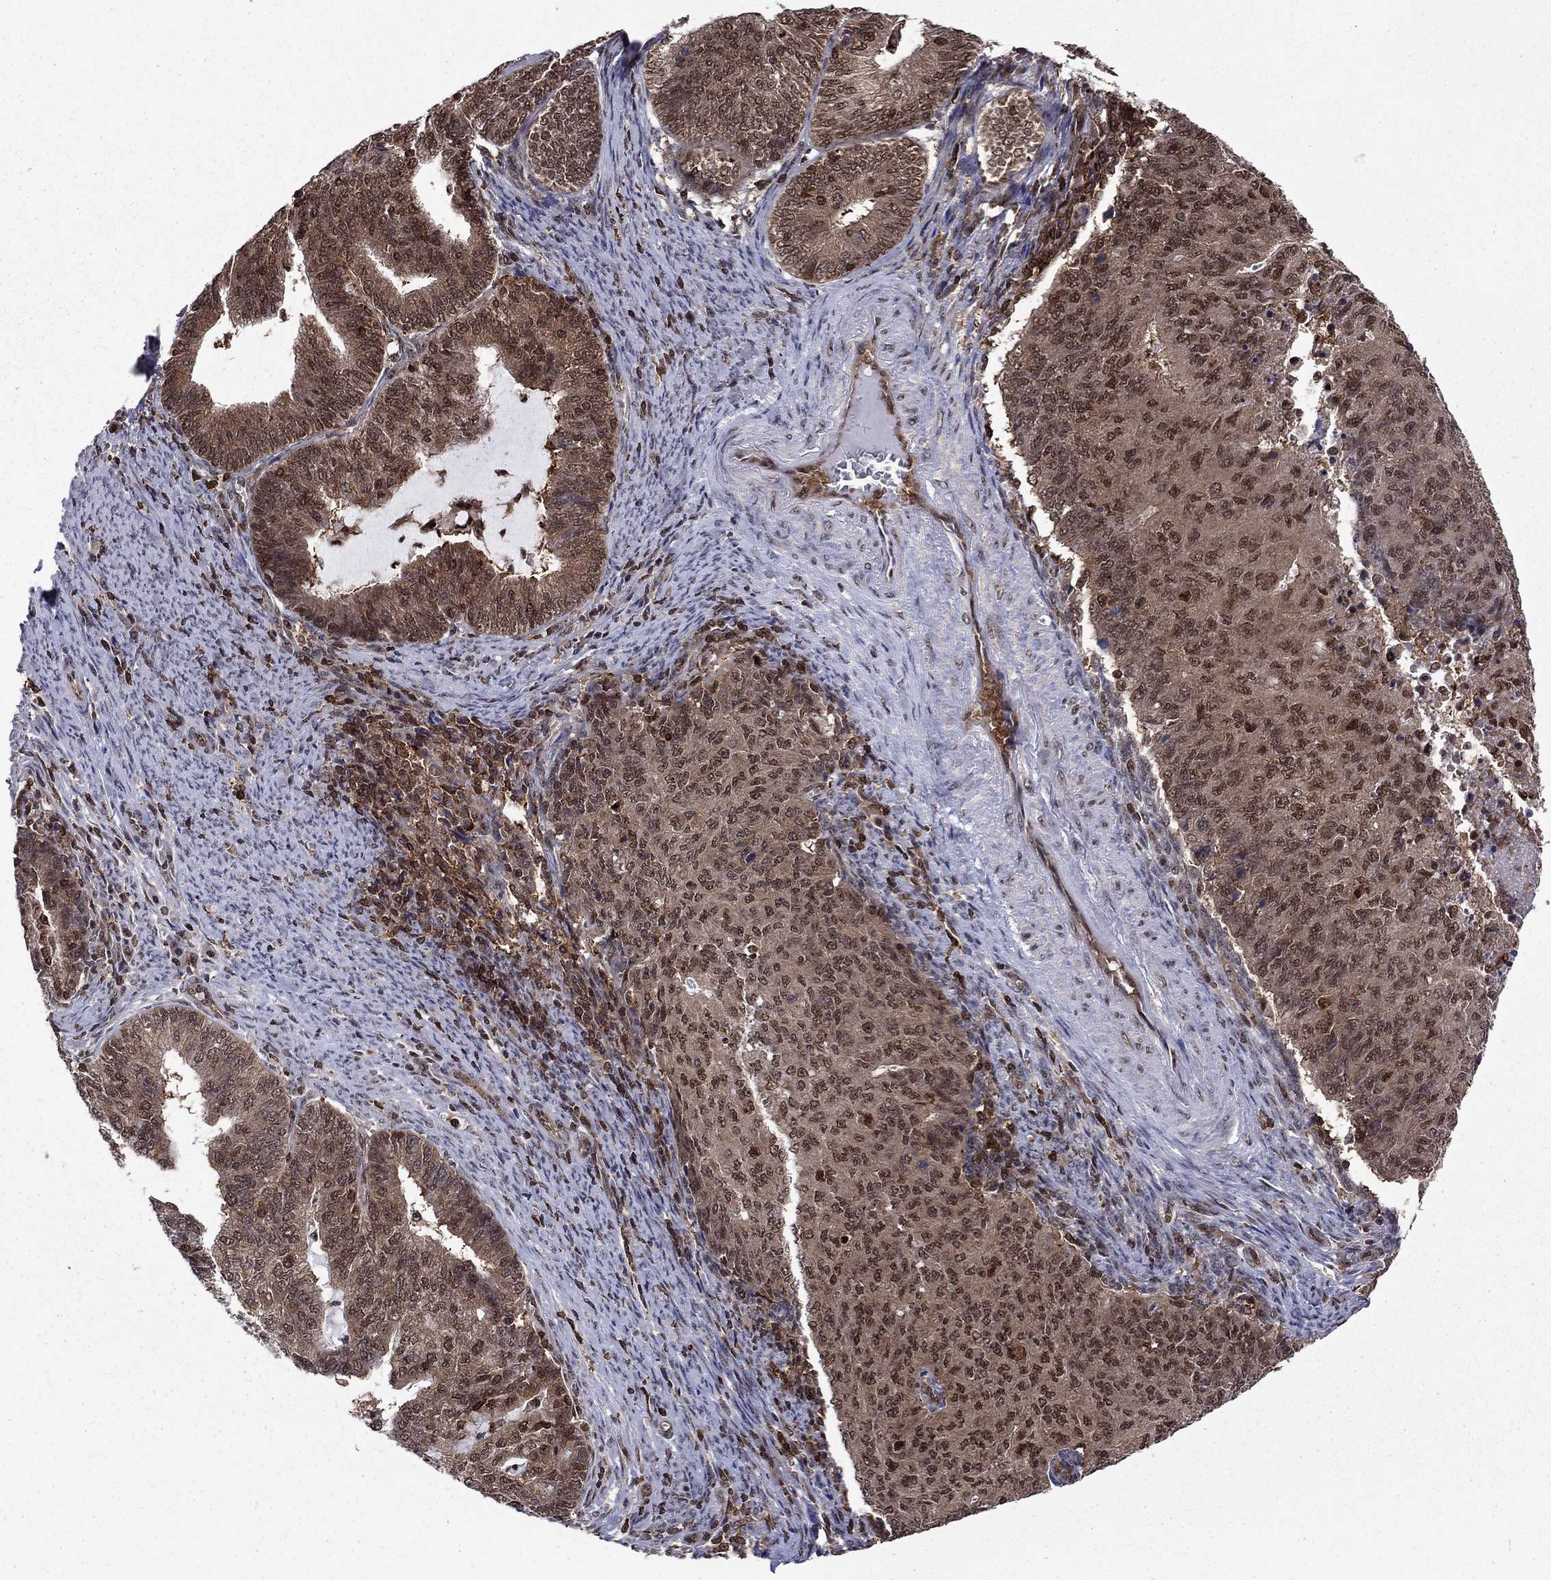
{"staining": {"intensity": "moderate", "quantity": "25%-75%", "location": "cytoplasmic/membranous,nuclear"}, "tissue": "endometrial cancer", "cell_type": "Tumor cells", "image_type": "cancer", "snomed": [{"axis": "morphology", "description": "Adenocarcinoma, NOS"}, {"axis": "topography", "description": "Endometrium"}], "caption": "Protein positivity by immunohistochemistry (IHC) reveals moderate cytoplasmic/membranous and nuclear staining in about 25%-75% of tumor cells in adenocarcinoma (endometrial).", "gene": "PSMD2", "patient": {"sex": "female", "age": 82}}